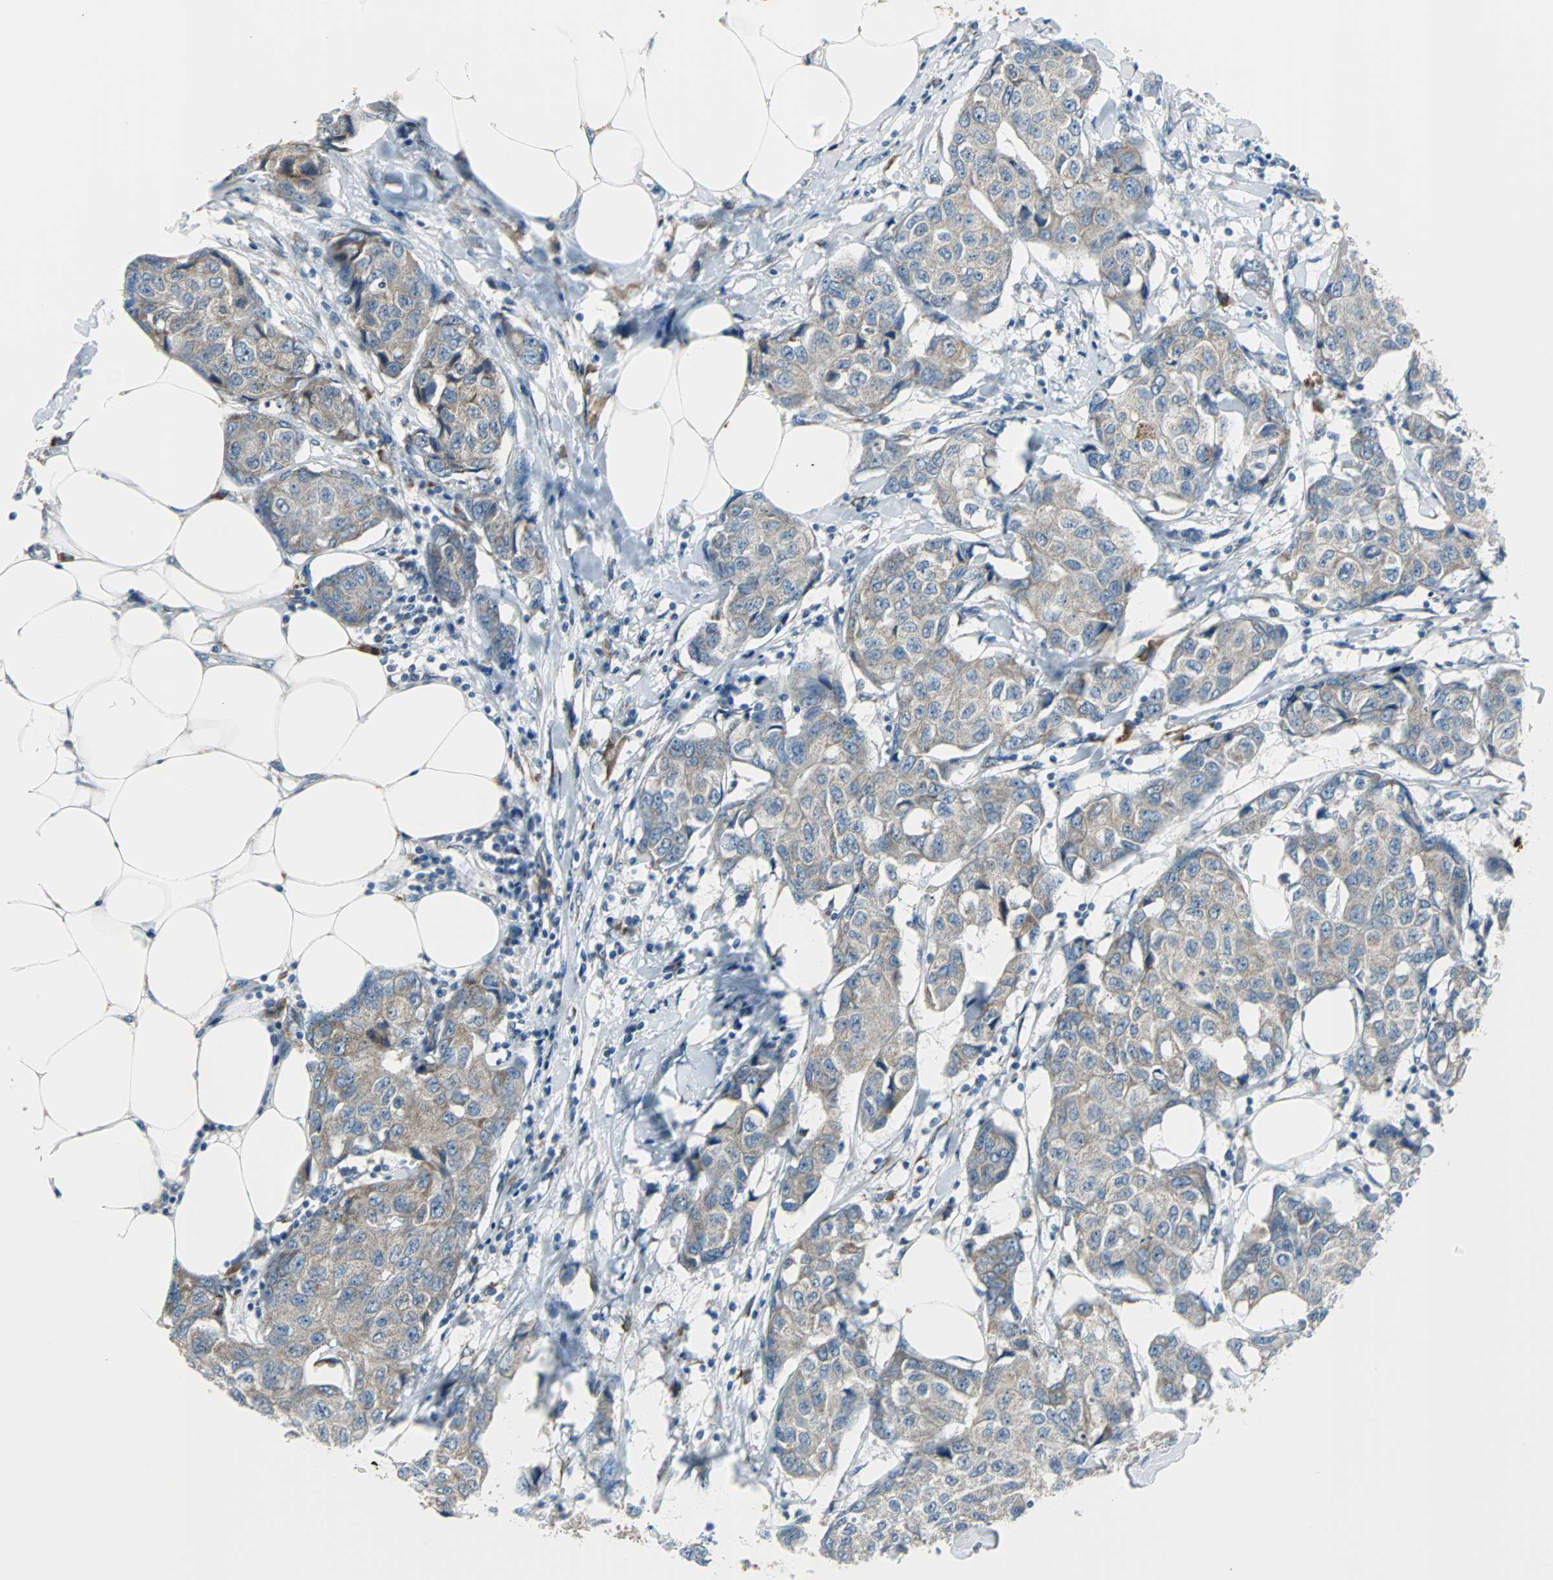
{"staining": {"intensity": "weak", "quantity": ">75%", "location": "cytoplasmic/membranous"}, "tissue": "breast cancer", "cell_type": "Tumor cells", "image_type": "cancer", "snomed": [{"axis": "morphology", "description": "Duct carcinoma"}, {"axis": "topography", "description": "Breast"}], "caption": "An immunohistochemistry (IHC) histopathology image of neoplastic tissue is shown. Protein staining in brown highlights weak cytoplasmic/membranous positivity in breast invasive ductal carcinoma within tumor cells.", "gene": "PDIA4", "patient": {"sex": "female", "age": 80}}